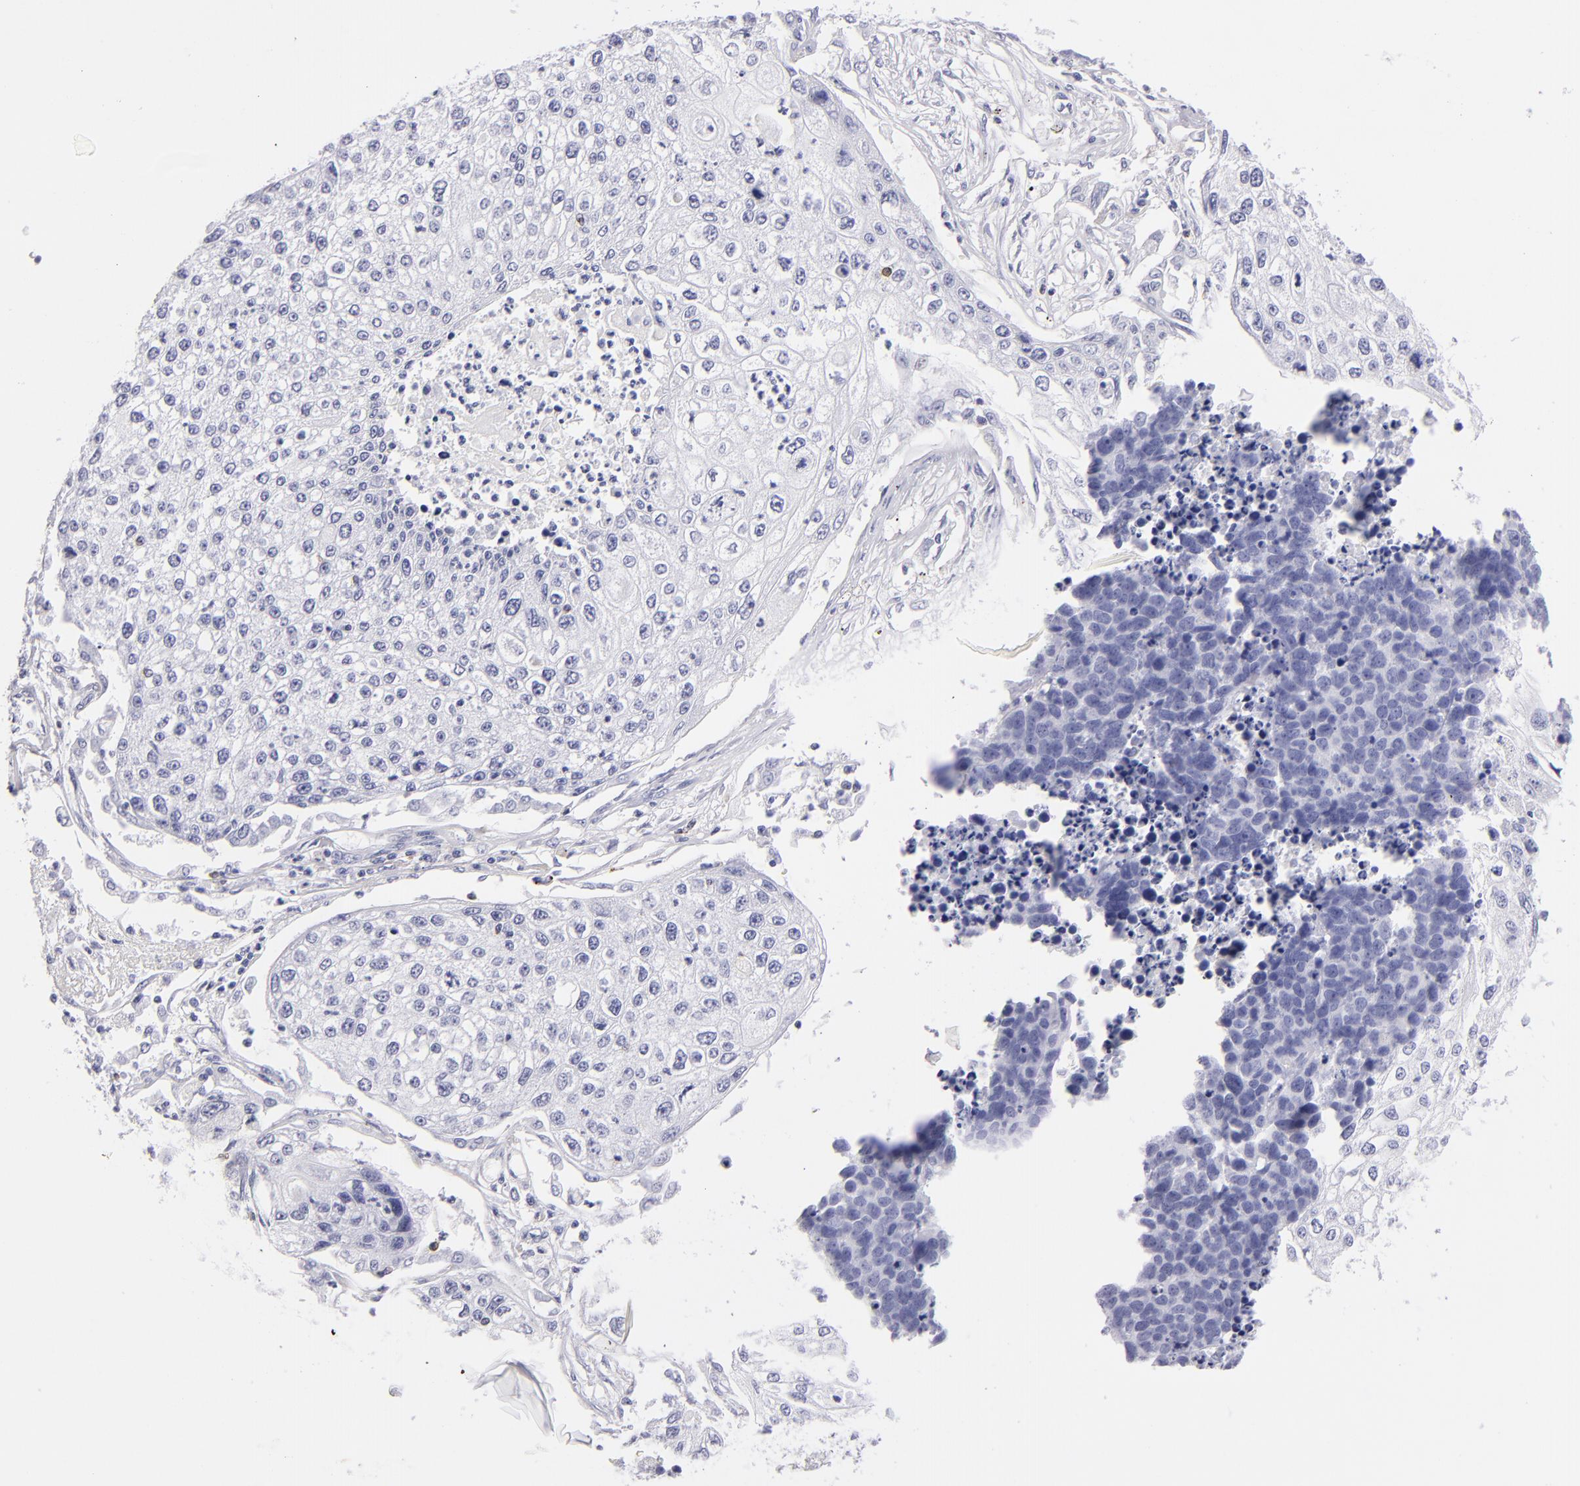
{"staining": {"intensity": "negative", "quantity": "none", "location": "none"}, "tissue": "lung cancer", "cell_type": "Tumor cells", "image_type": "cancer", "snomed": [{"axis": "morphology", "description": "Squamous cell carcinoma, NOS"}, {"axis": "topography", "description": "Lung"}], "caption": "Micrograph shows no protein staining in tumor cells of lung squamous cell carcinoma tissue.", "gene": "PRF1", "patient": {"sex": "male", "age": 75}}